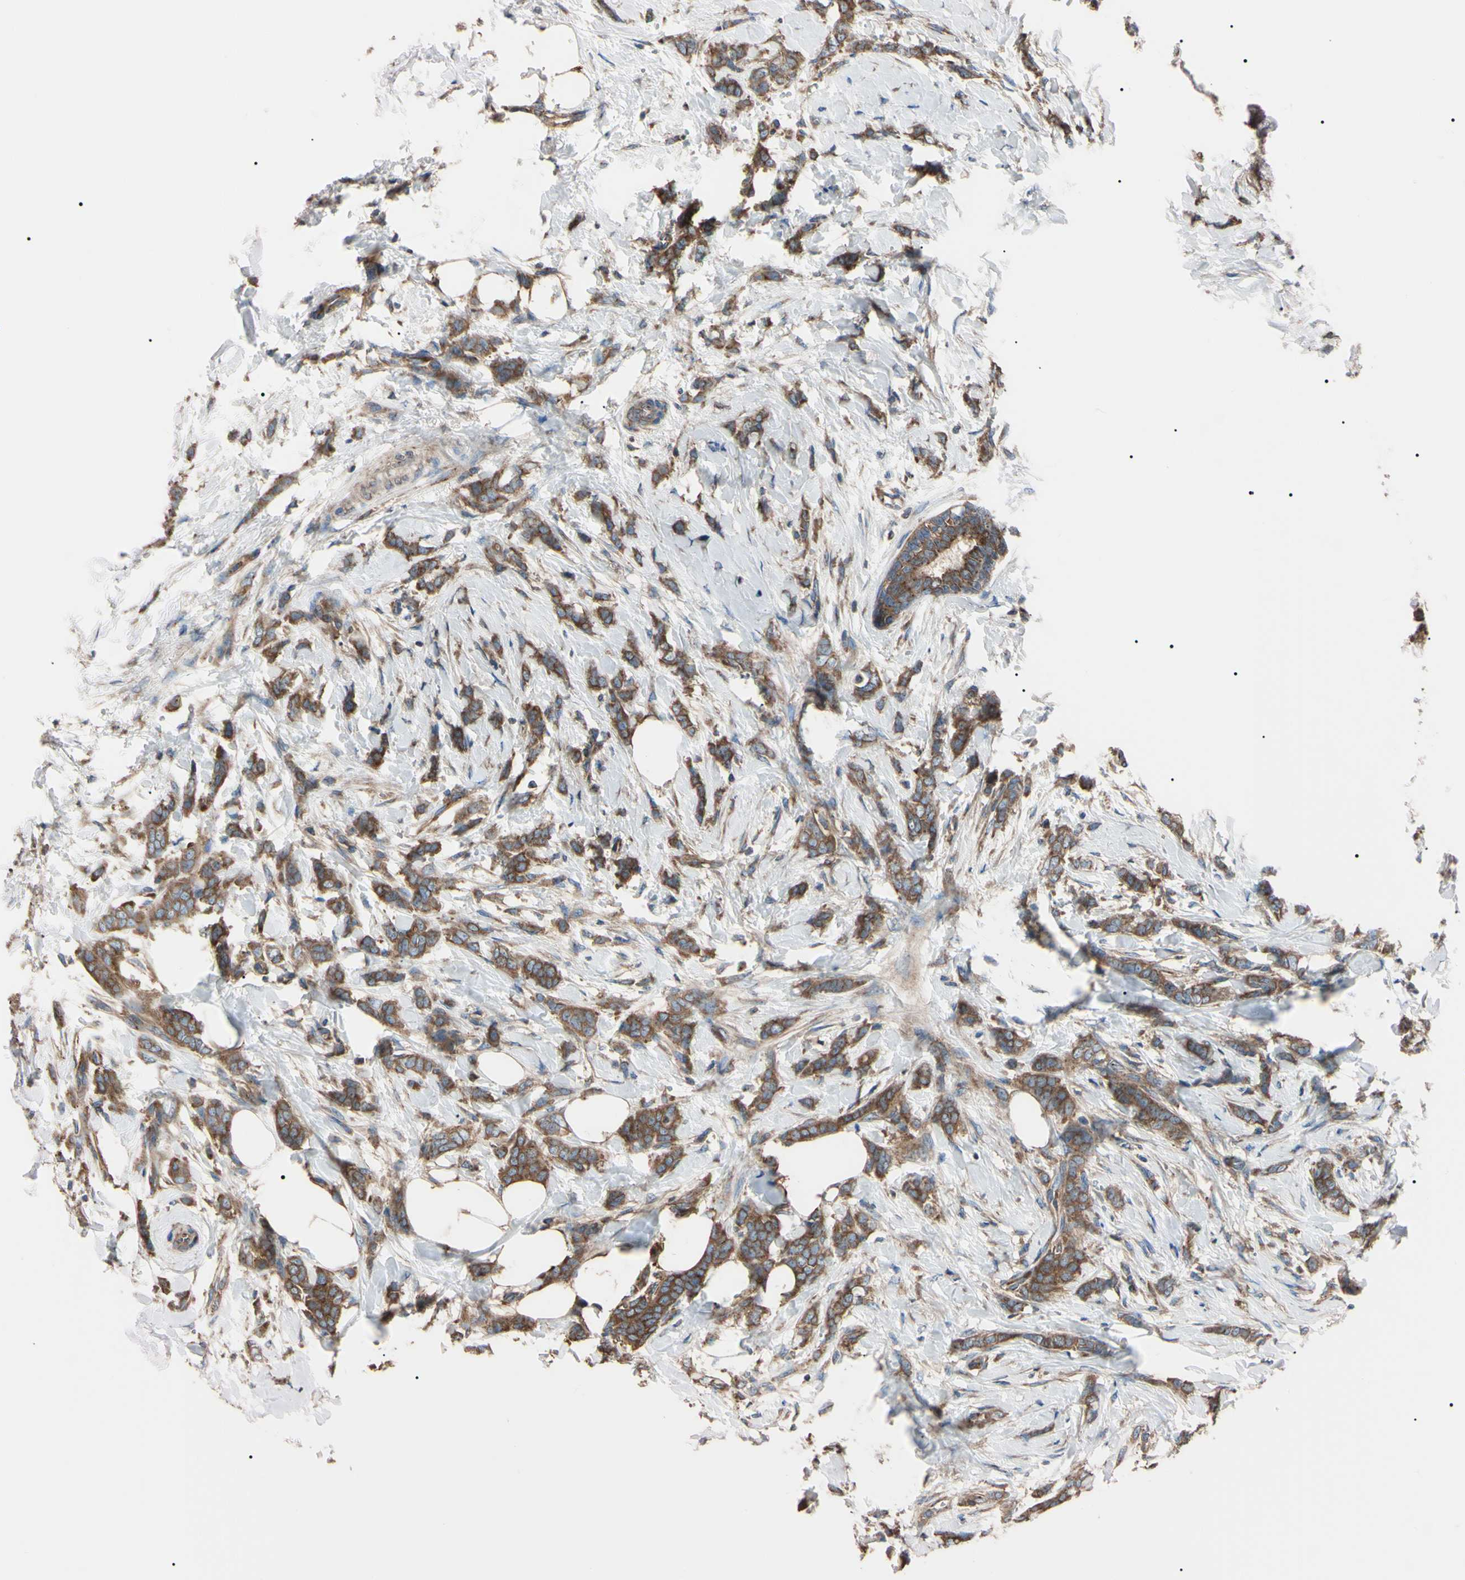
{"staining": {"intensity": "moderate", "quantity": ">75%", "location": "cytoplasmic/membranous"}, "tissue": "breast cancer", "cell_type": "Tumor cells", "image_type": "cancer", "snomed": [{"axis": "morphology", "description": "Lobular carcinoma, in situ"}, {"axis": "morphology", "description": "Lobular carcinoma"}, {"axis": "topography", "description": "Breast"}], "caption": "This histopathology image exhibits immunohistochemistry (IHC) staining of breast cancer (lobular carcinoma in situ), with medium moderate cytoplasmic/membranous staining in about >75% of tumor cells.", "gene": "PRKACA", "patient": {"sex": "female", "age": 41}}